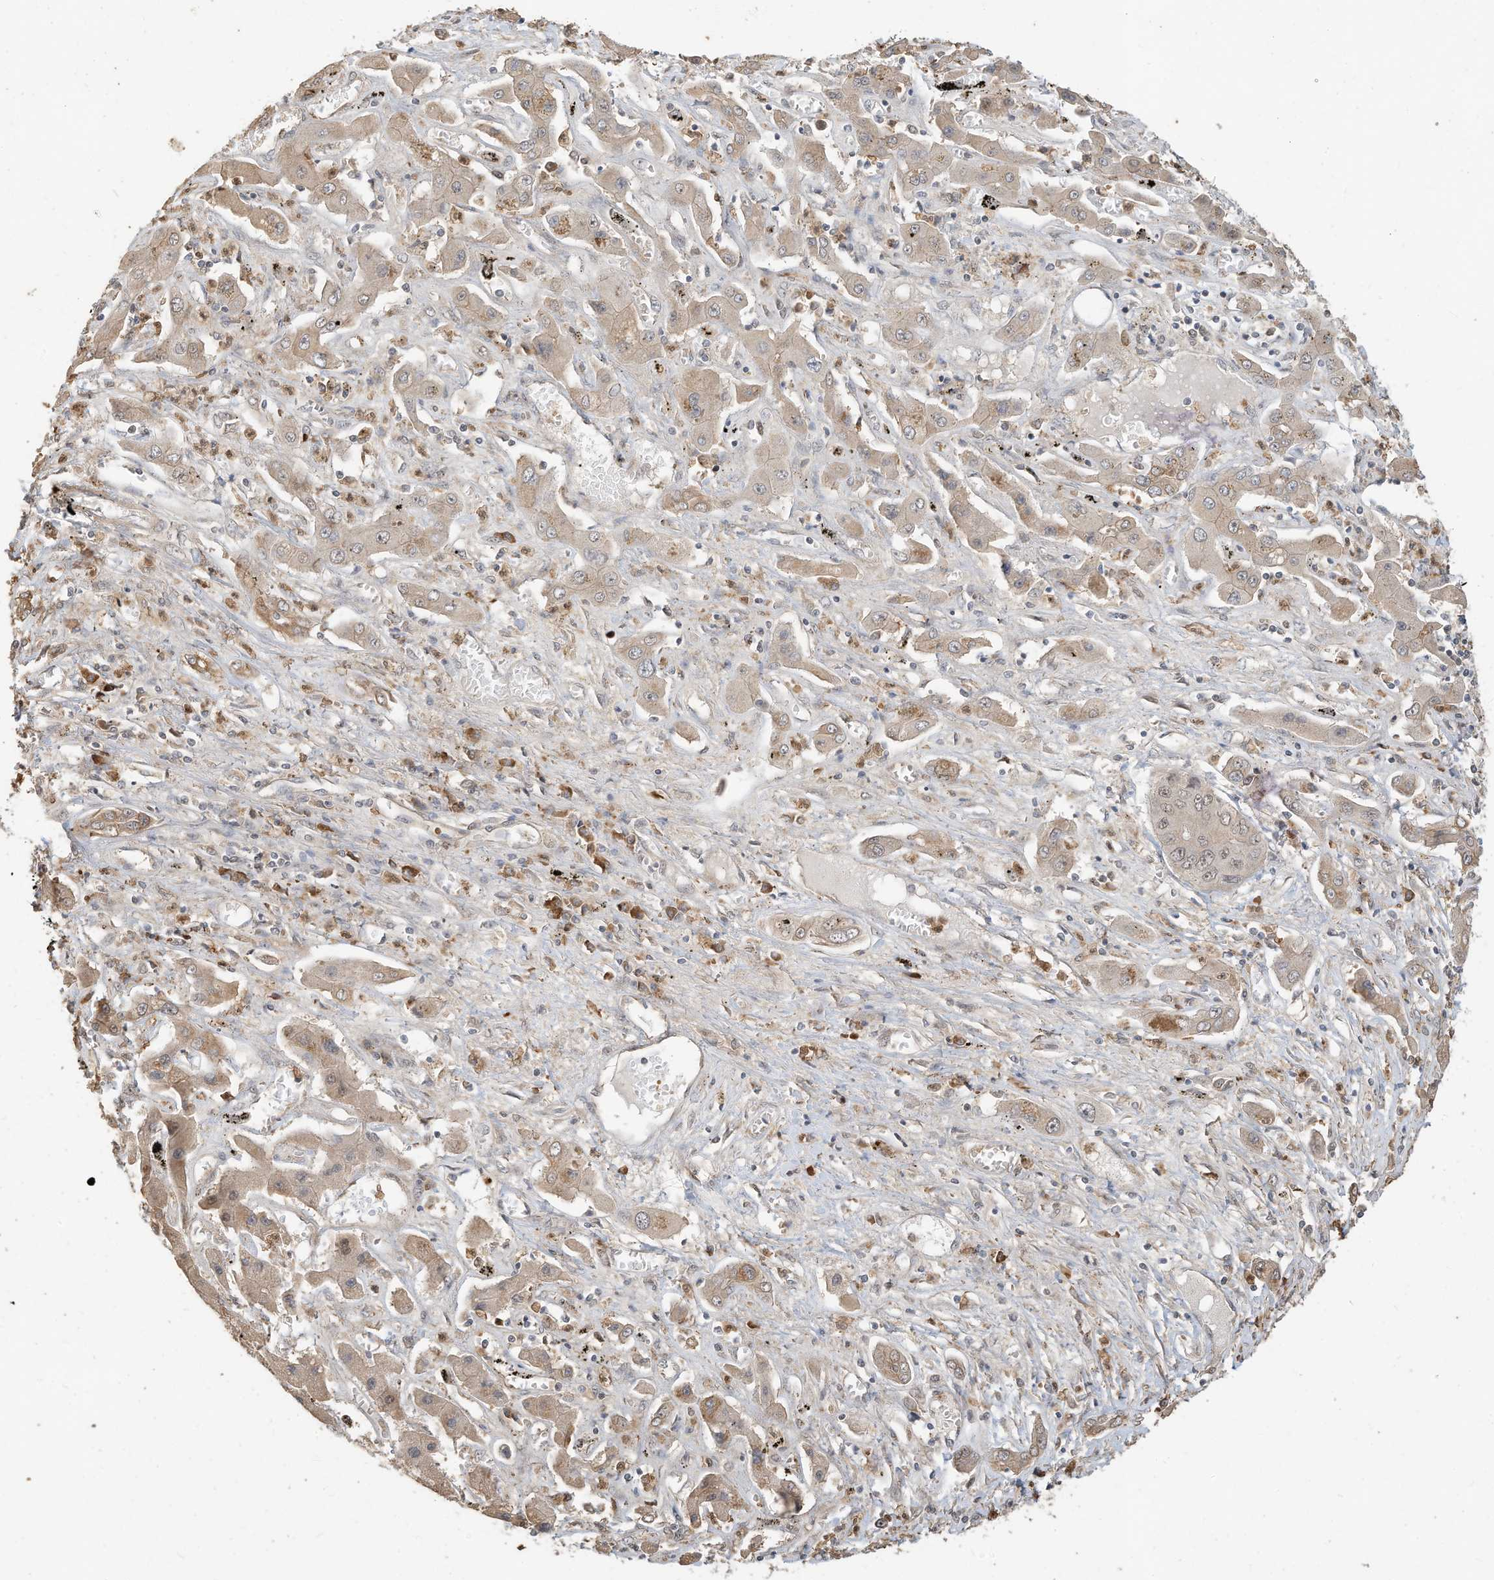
{"staining": {"intensity": "weak", "quantity": "25%-75%", "location": "cytoplasmic/membranous"}, "tissue": "liver cancer", "cell_type": "Tumor cells", "image_type": "cancer", "snomed": [{"axis": "morphology", "description": "Cholangiocarcinoma"}, {"axis": "topography", "description": "Liver"}], "caption": "Protein expression by IHC displays weak cytoplasmic/membranous staining in about 25%-75% of tumor cells in liver cancer (cholangiocarcinoma).", "gene": "OFD1", "patient": {"sex": "male", "age": 67}}